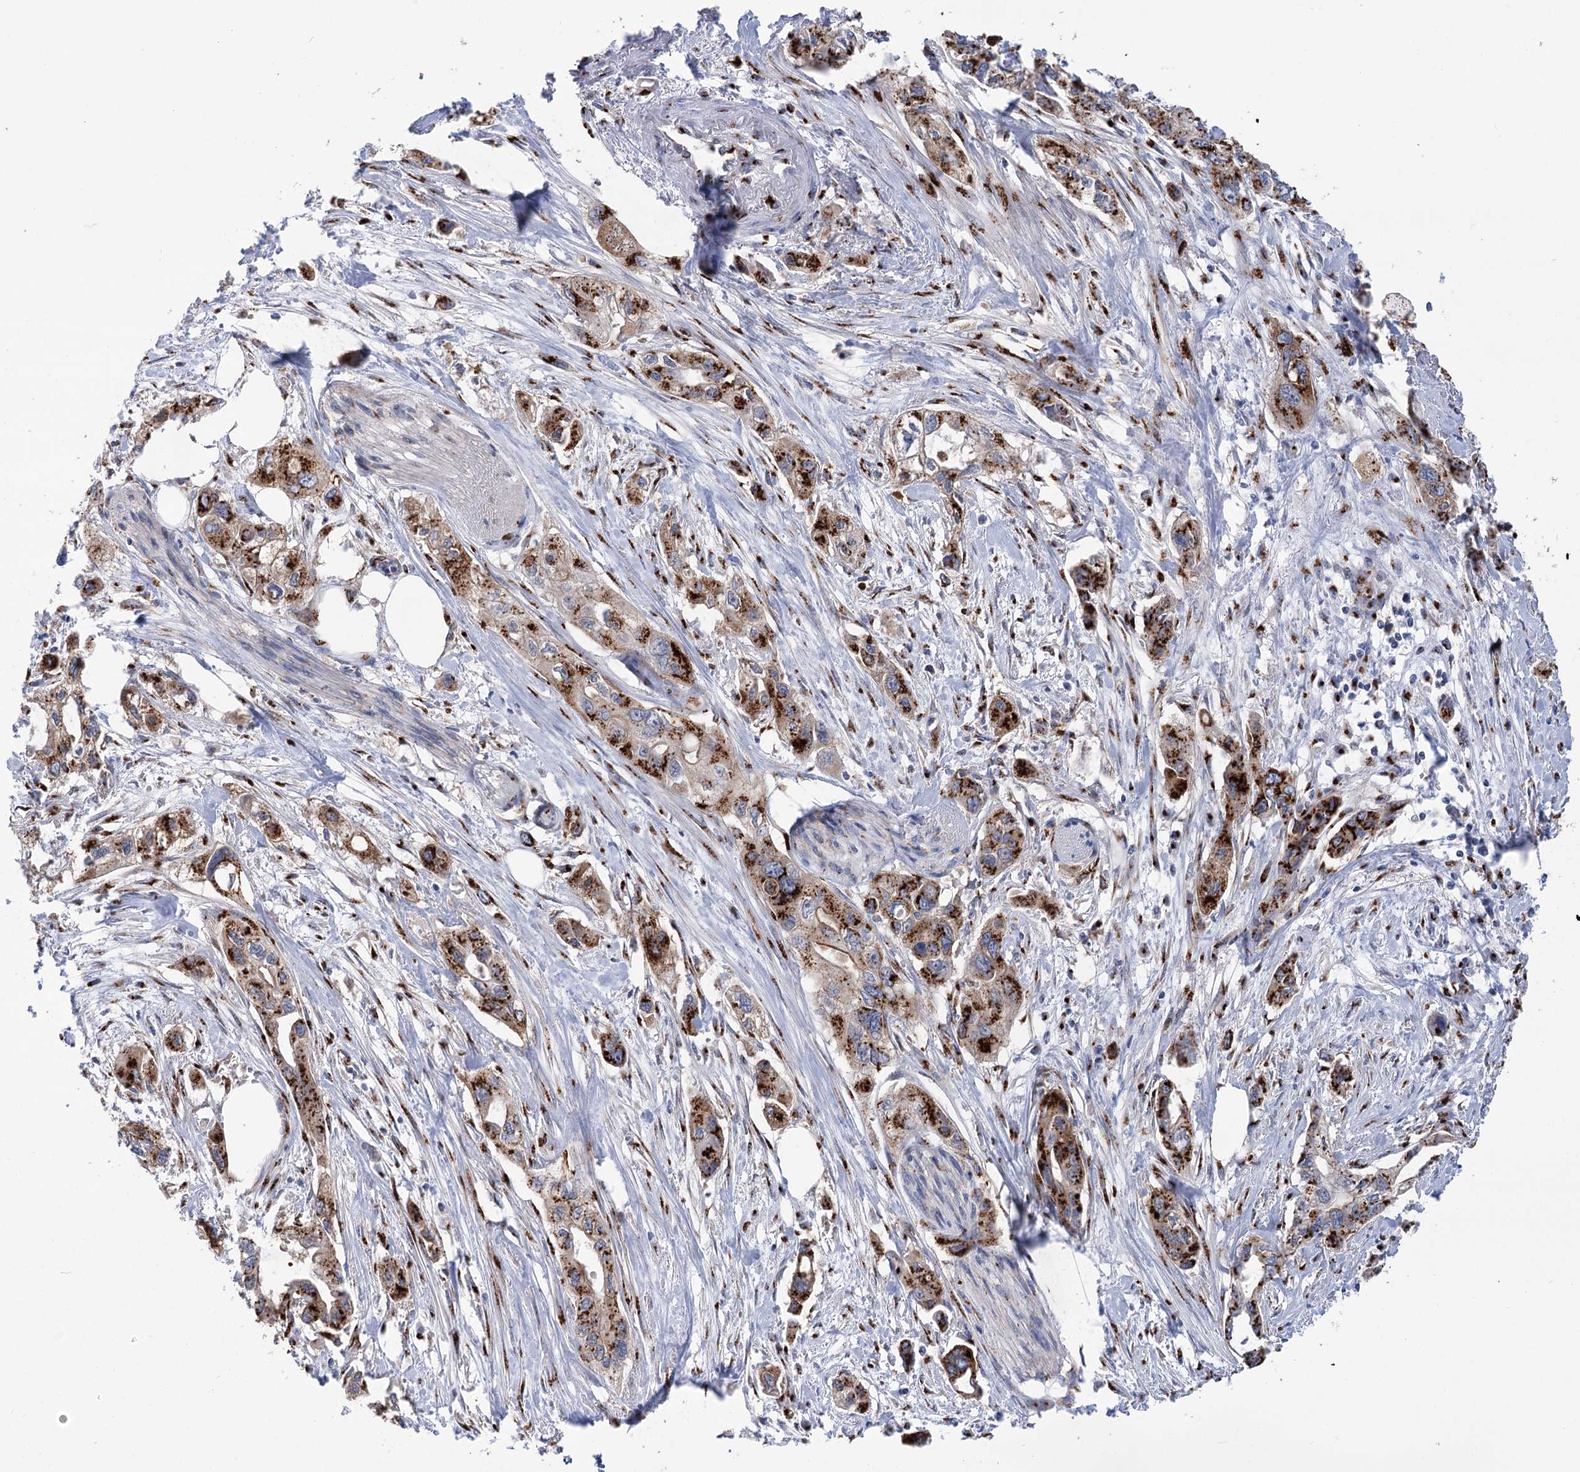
{"staining": {"intensity": "strong", "quantity": ">75%", "location": "cytoplasmic/membranous"}, "tissue": "pancreatic cancer", "cell_type": "Tumor cells", "image_type": "cancer", "snomed": [{"axis": "morphology", "description": "Adenocarcinoma, NOS"}, {"axis": "topography", "description": "Pancreas"}], "caption": "Protein staining reveals strong cytoplasmic/membranous staining in approximately >75% of tumor cells in adenocarcinoma (pancreatic). The staining was performed using DAB to visualize the protein expression in brown, while the nuclei were stained in blue with hematoxylin (Magnification: 20x).", "gene": "TMEM165", "patient": {"sex": "male", "age": 75}}